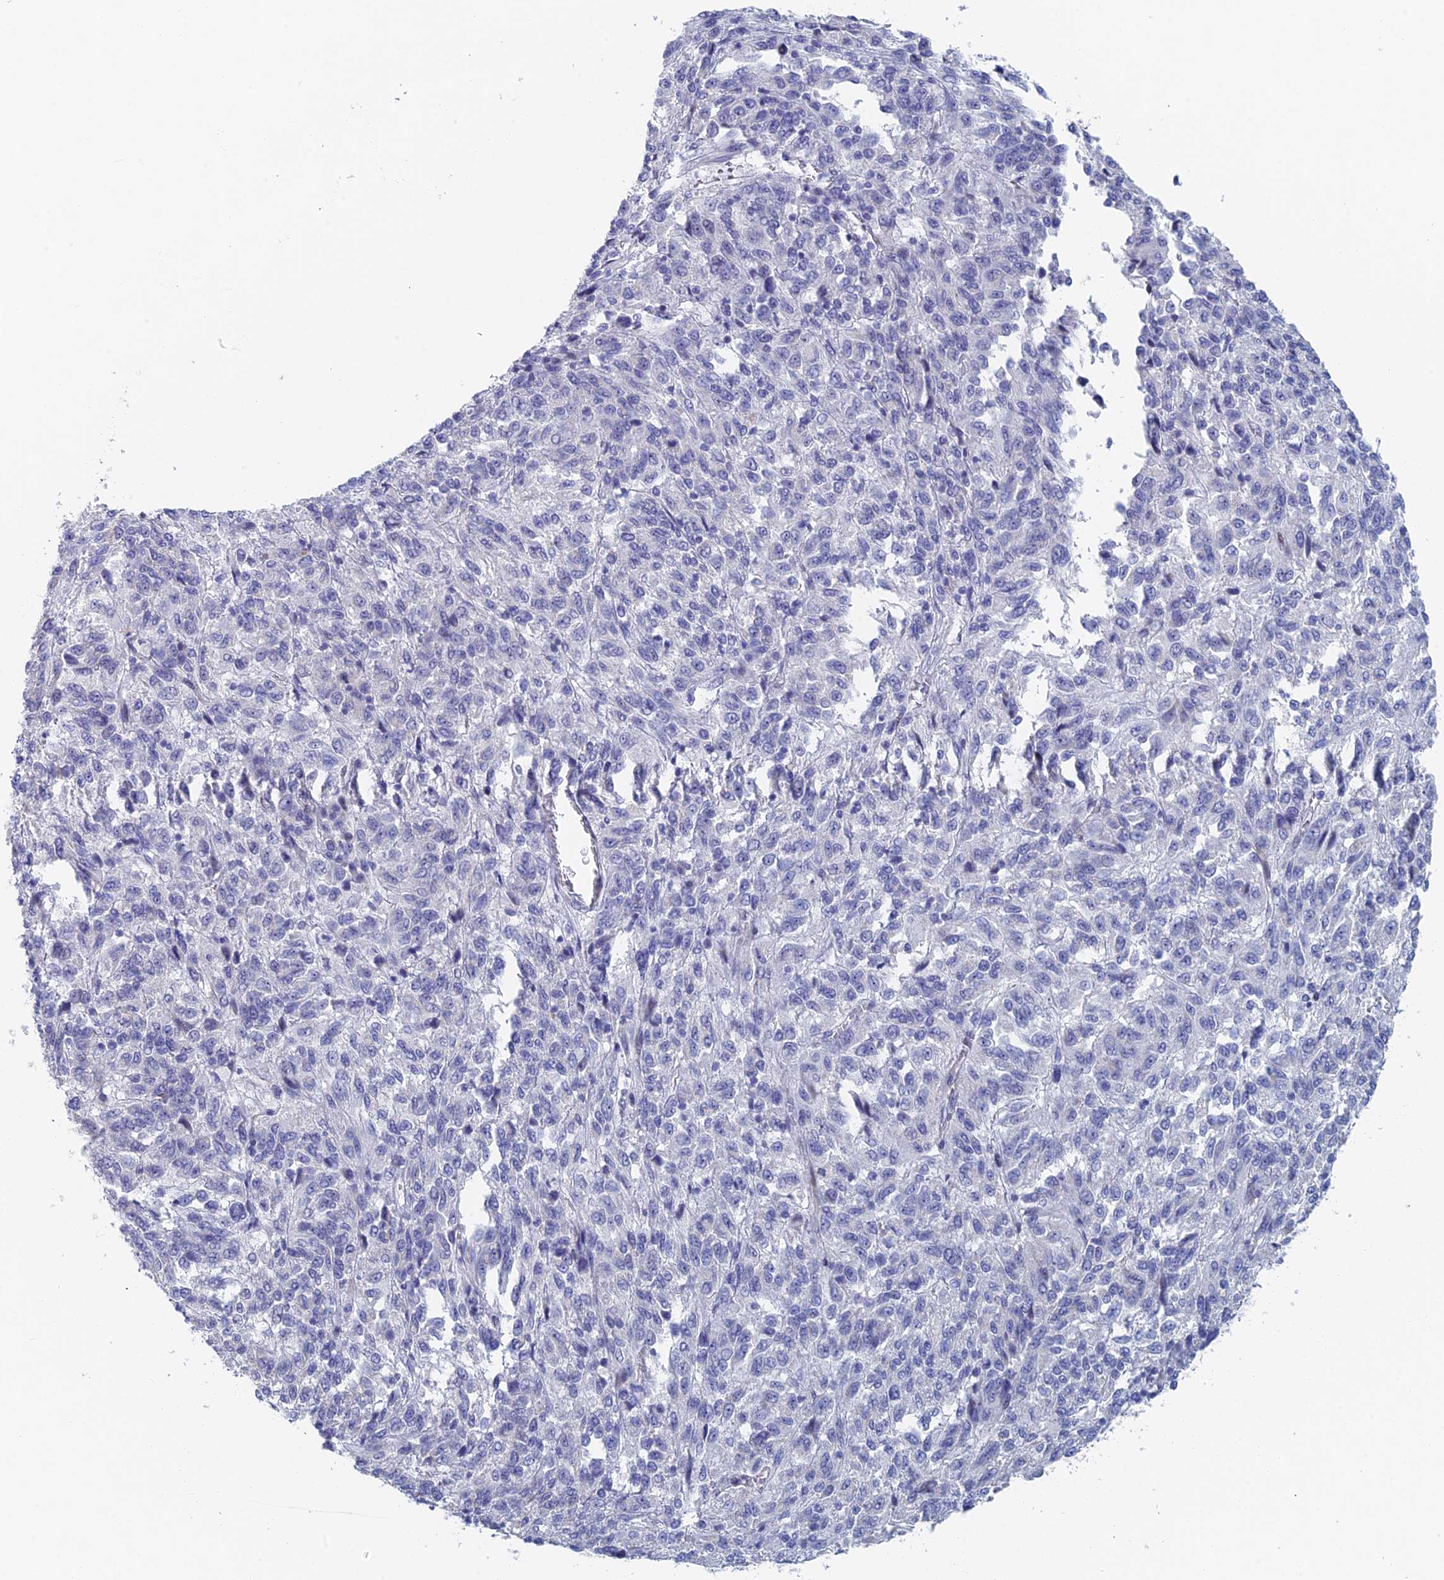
{"staining": {"intensity": "negative", "quantity": "none", "location": "none"}, "tissue": "melanoma", "cell_type": "Tumor cells", "image_type": "cancer", "snomed": [{"axis": "morphology", "description": "Malignant melanoma, Metastatic site"}, {"axis": "topography", "description": "Lung"}], "caption": "This is a image of IHC staining of melanoma, which shows no staining in tumor cells. The staining was performed using DAB to visualize the protein expression in brown, while the nuclei were stained in blue with hematoxylin (Magnification: 20x).", "gene": "DRGX", "patient": {"sex": "male", "age": 64}}